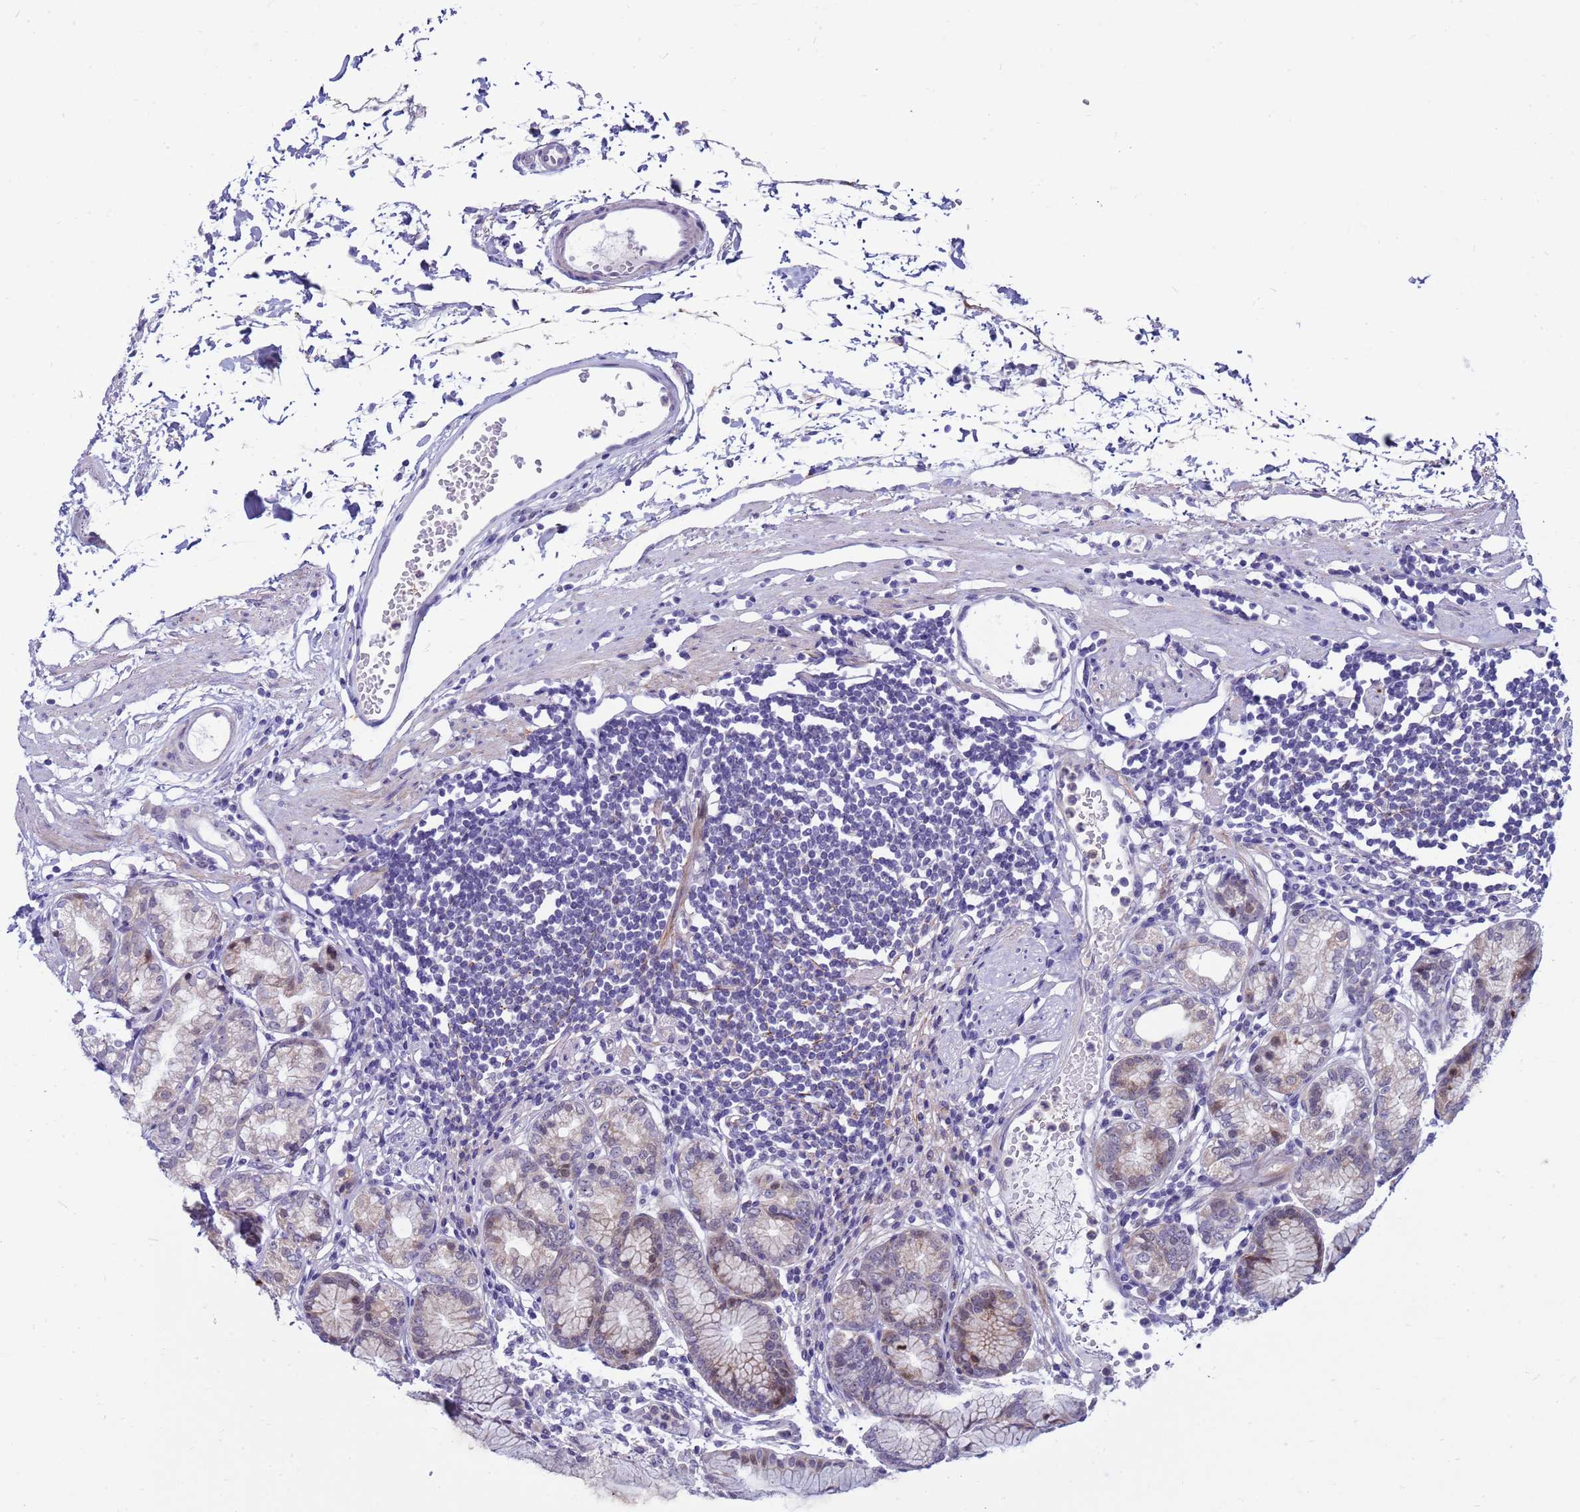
{"staining": {"intensity": "moderate", "quantity": "25%-75%", "location": "cytoplasmic/membranous,nuclear"}, "tissue": "stomach", "cell_type": "Glandular cells", "image_type": "normal", "snomed": [{"axis": "morphology", "description": "Normal tissue, NOS"}, {"axis": "topography", "description": "Stomach"}], "caption": "Protein expression analysis of normal human stomach reveals moderate cytoplasmic/membranous,nuclear positivity in about 25%-75% of glandular cells.", "gene": "LRATD1", "patient": {"sex": "female", "age": 57}}